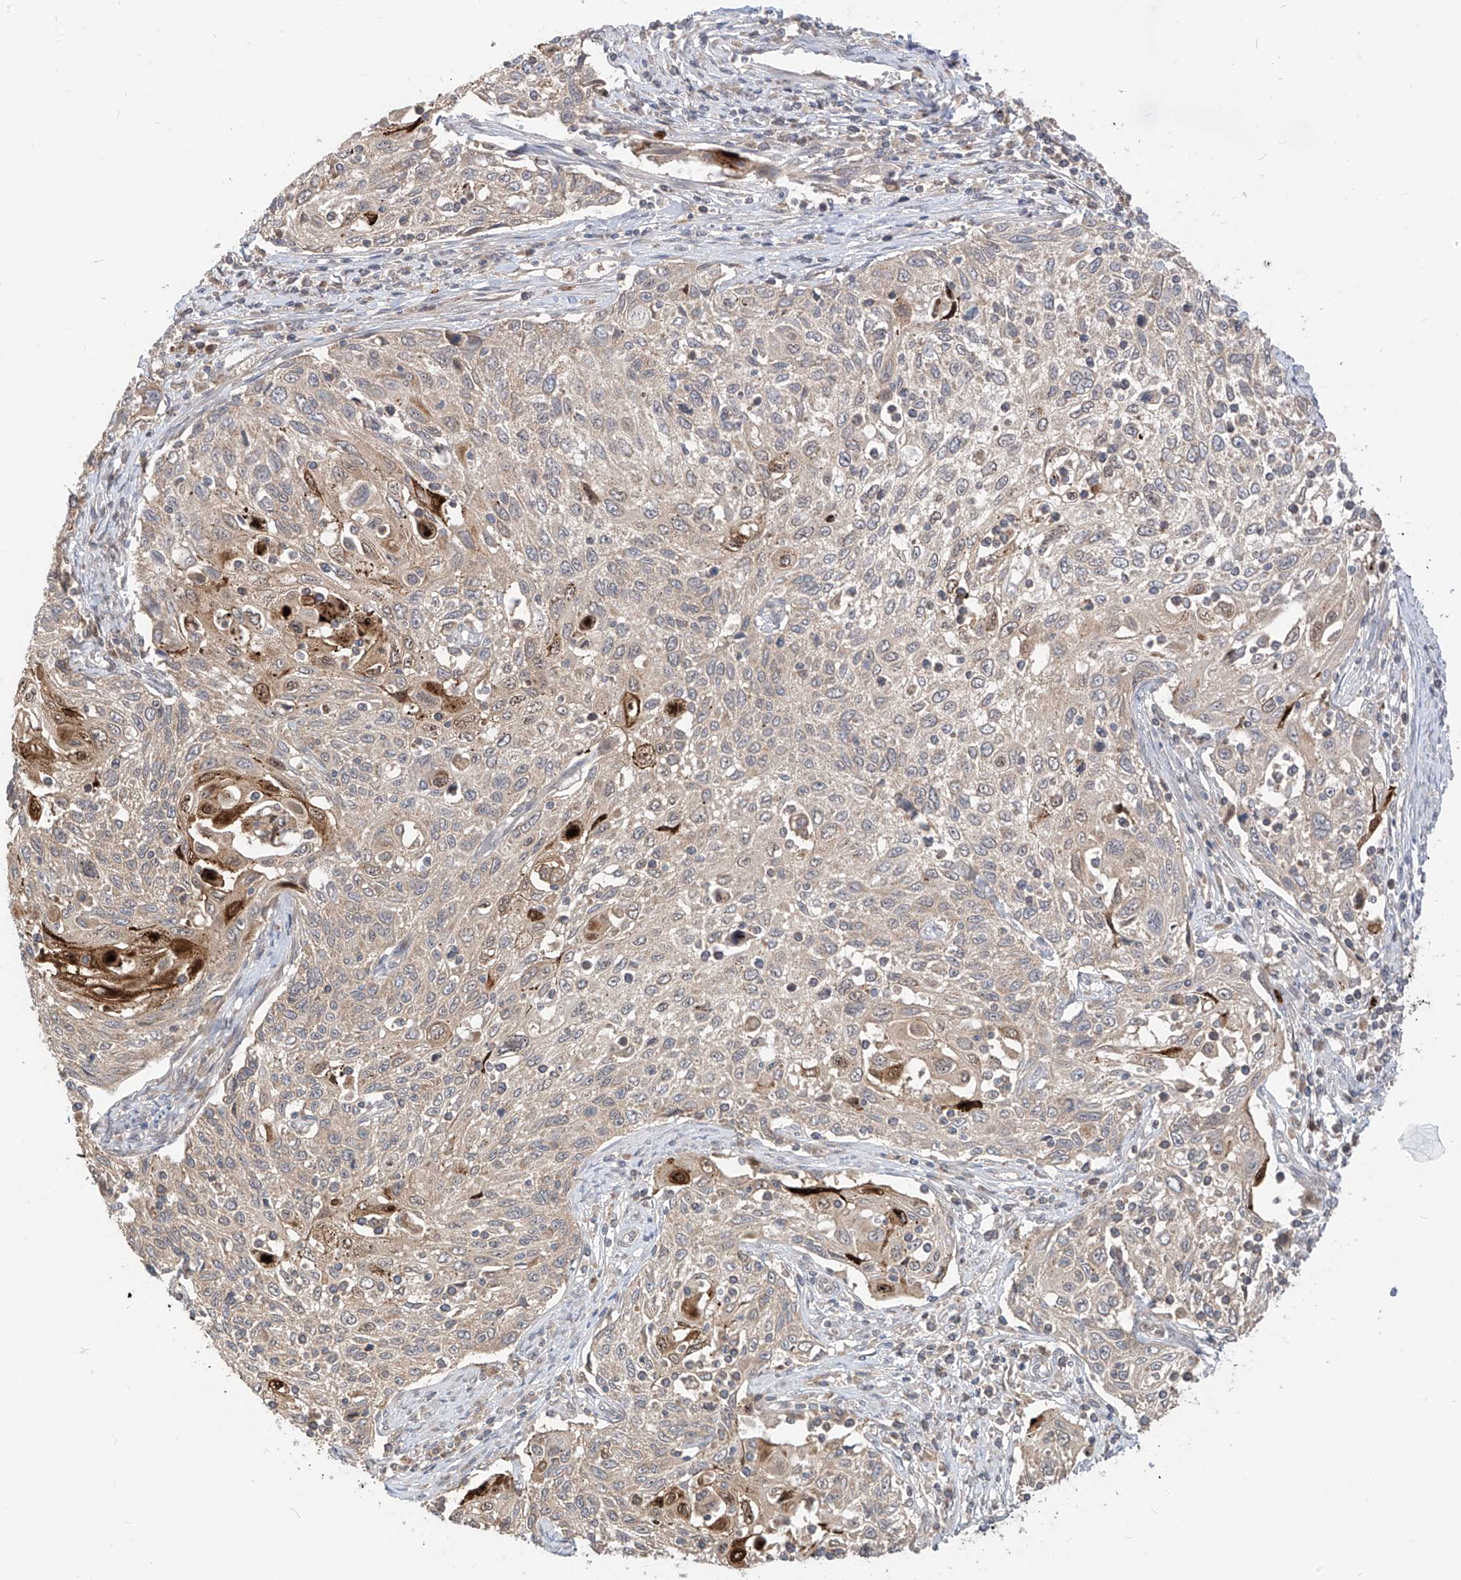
{"staining": {"intensity": "moderate", "quantity": "<25%", "location": "cytoplasmic/membranous"}, "tissue": "cervical cancer", "cell_type": "Tumor cells", "image_type": "cancer", "snomed": [{"axis": "morphology", "description": "Squamous cell carcinoma, NOS"}, {"axis": "topography", "description": "Cervix"}], "caption": "High-power microscopy captured an IHC image of cervical cancer (squamous cell carcinoma), revealing moderate cytoplasmic/membranous expression in about <25% of tumor cells. (Stains: DAB (3,3'-diaminobenzidine) in brown, nuclei in blue, Microscopy: brightfield microscopy at high magnification).", "gene": "CNKSR1", "patient": {"sex": "female", "age": 70}}